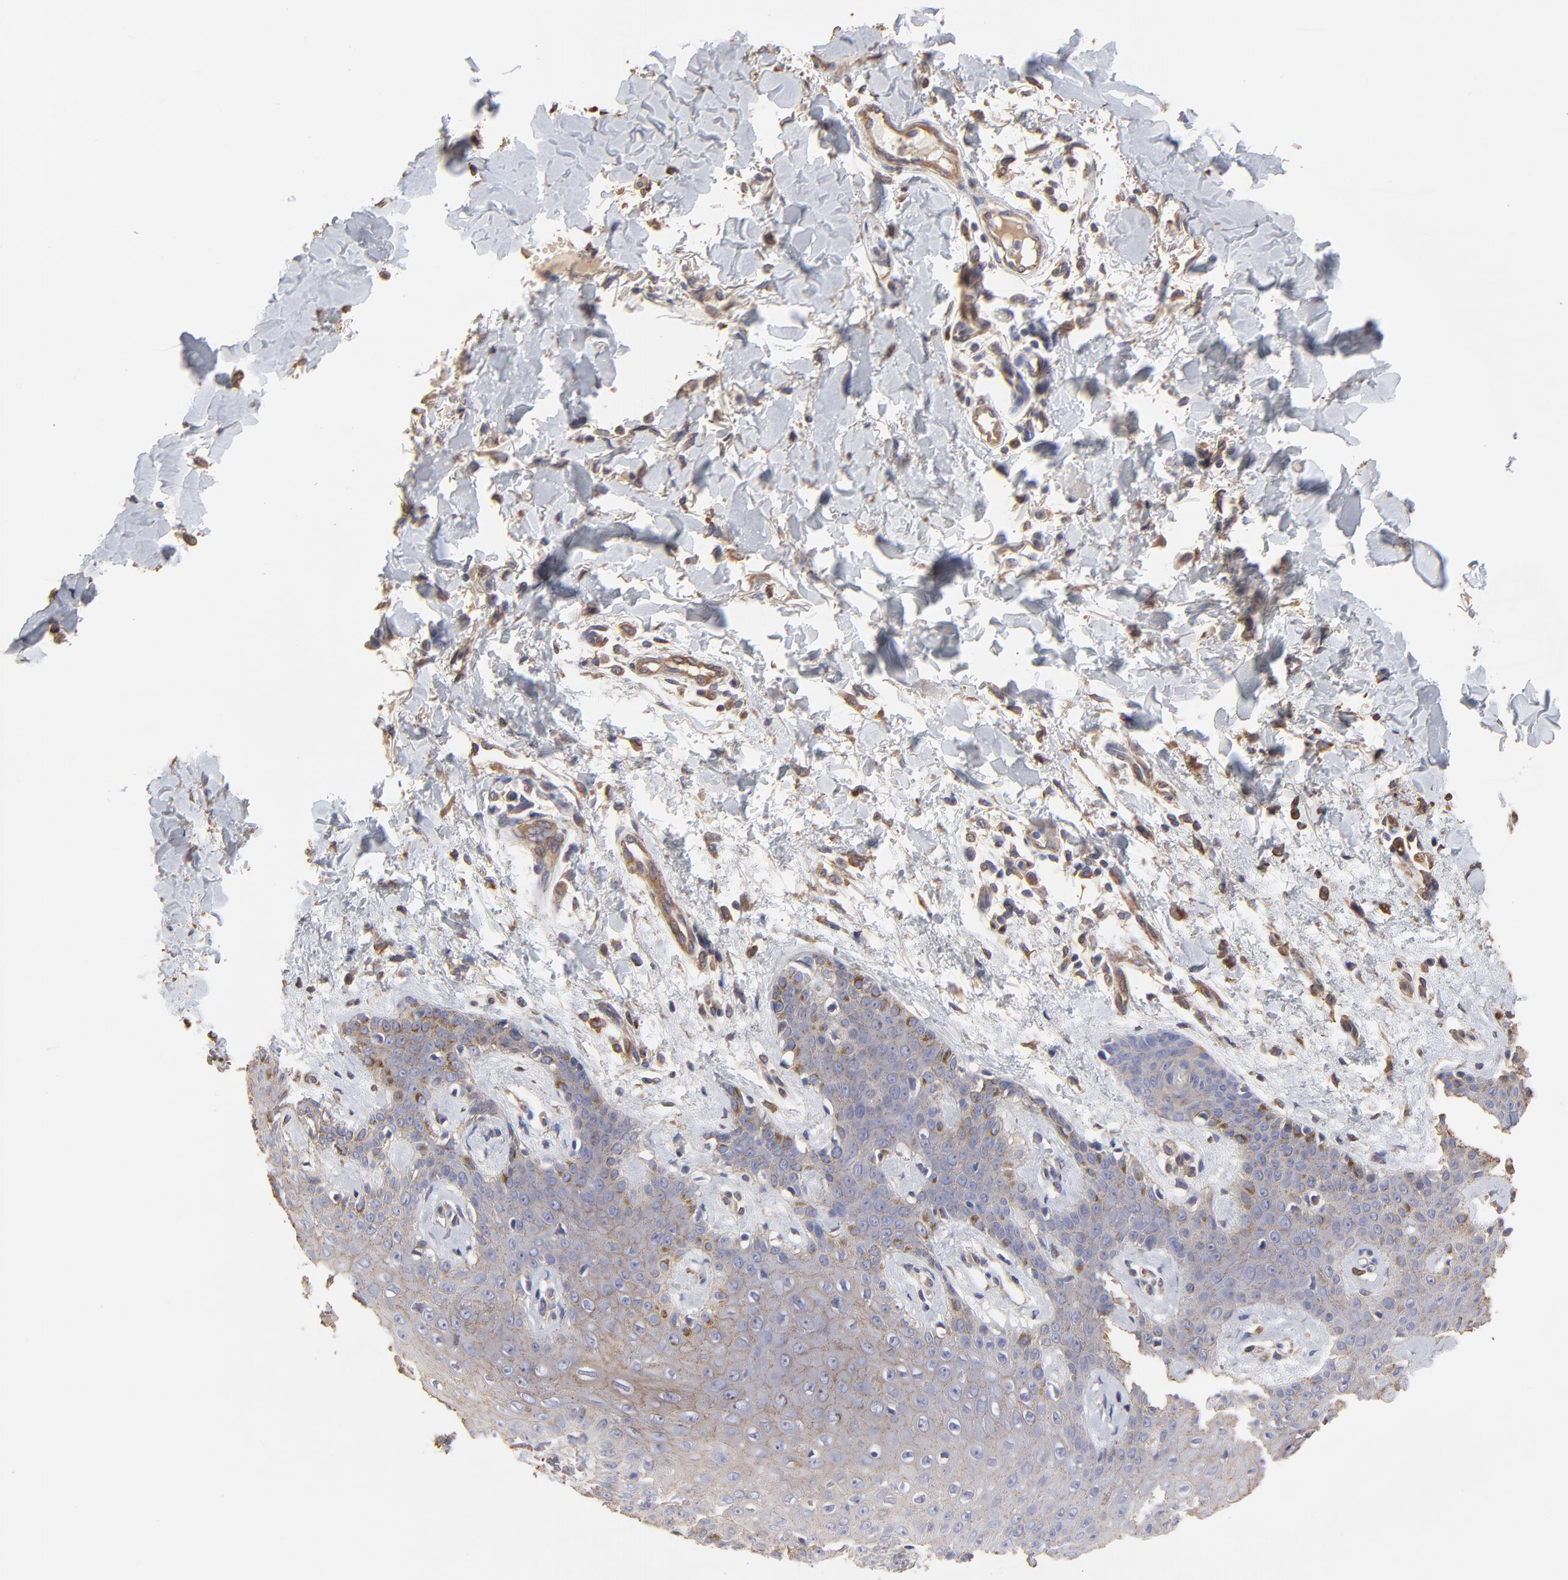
{"staining": {"intensity": "weak", "quantity": ">75%", "location": "cytoplasmic/membranous"}, "tissue": "skin cancer", "cell_type": "Tumor cells", "image_type": "cancer", "snomed": [{"axis": "morphology", "description": "Basal cell carcinoma"}, {"axis": "topography", "description": "Skin"}], "caption": "The image demonstrates staining of skin basal cell carcinoma, revealing weak cytoplasmic/membranous protein positivity (brown color) within tumor cells. Nuclei are stained in blue.", "gene": "LRCH2", "patient": {"sex": "male", "age": 67}}